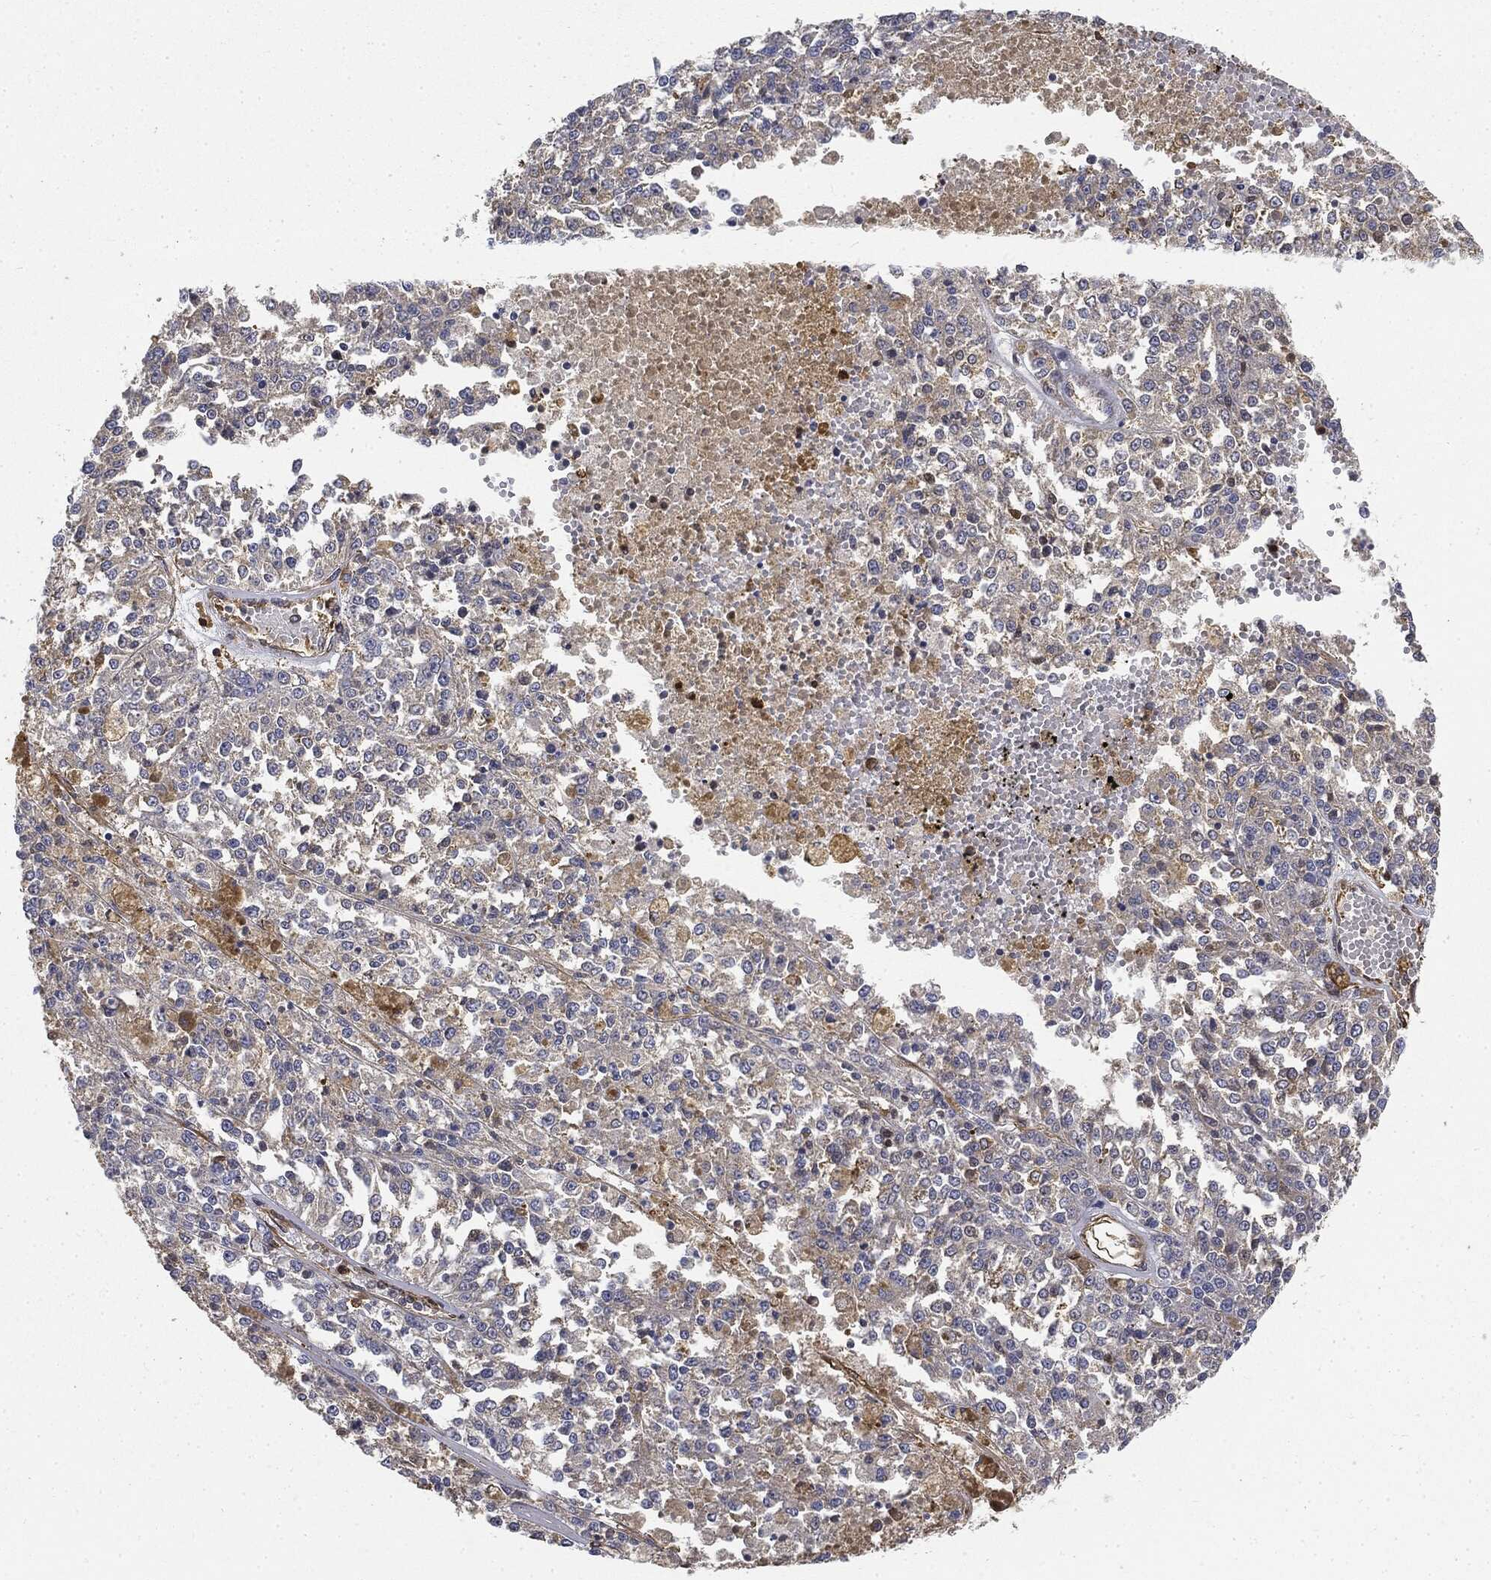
{"staining": {"intensity": "weak", "quantity": "<25%", "location": "cytoplasmic/membranous"}, "tissue": "melanoma", "cell_type": "Tumor cells", "image_type": "cancer", "snomed": [{"axis": "morphology", "description": "Malignant melanoma, Metastatic site"}, {"axis": "topography", "description": "Lymph node"}], "caption": "IHC of malignant melanoma (metastatic site) shows no positivity in tumor cells. (DAB immunohistochemistry (IHC) visualized using brightfield microscopy, high magnification).", "gene": "WDR1", "patient": {"sex": "female", "age": 64}}